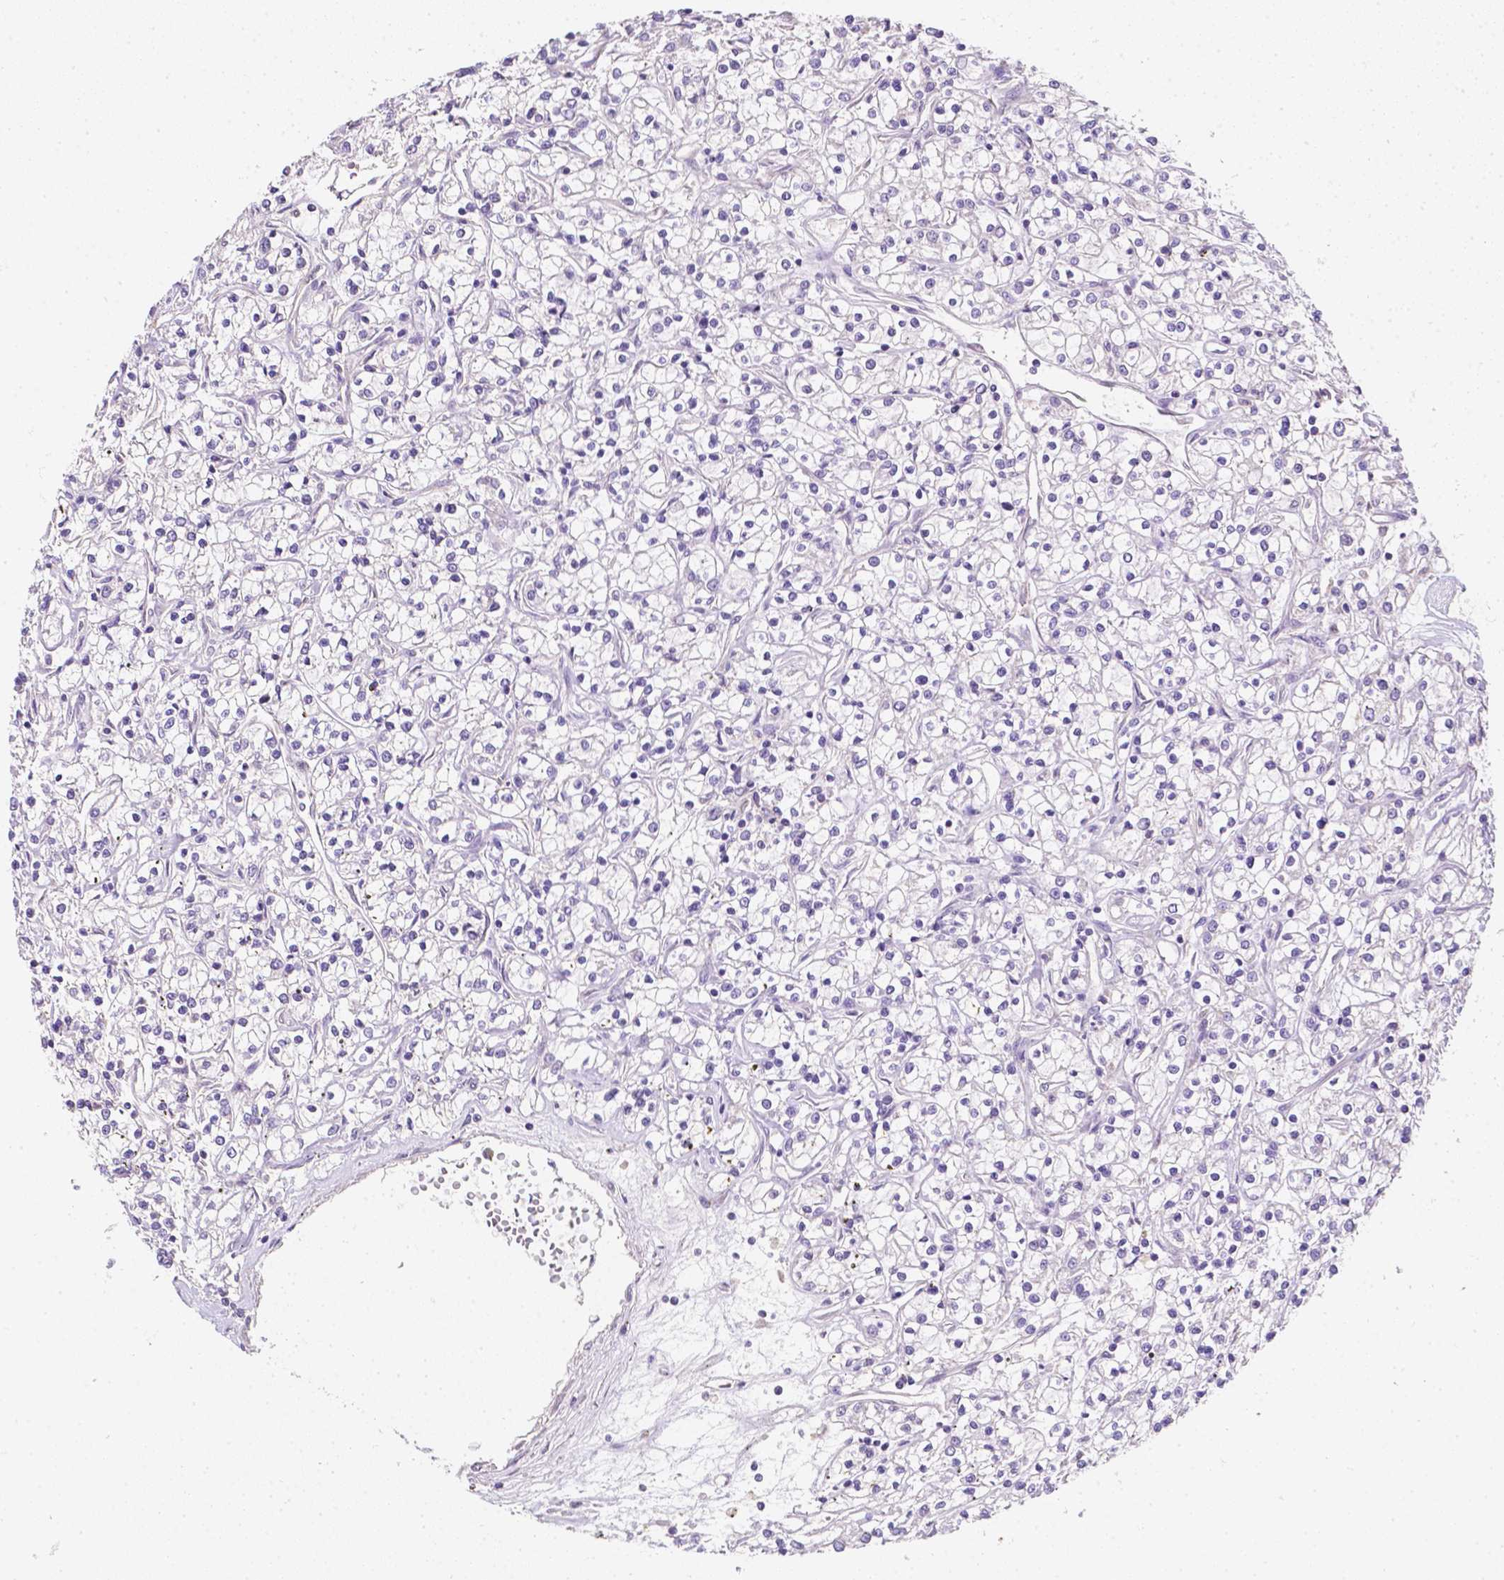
{"staining": {"intensity": "negative", "quantity": "none", "location": "none"}, "tissue": "renal cancer", "cell_type": "Tumor cells", "image_type": "cancer", "snomed": [{"axis": "morphology", "description": "Adenocarcinoma, NOS"}, {"axis": "topography", "description": "Kidney"}], "caption": "Tumor cells show no significant staining in adenocarcinoma (renal).", "gene": "C10orf67", "patient": {"sex": "female", "age": 59}}